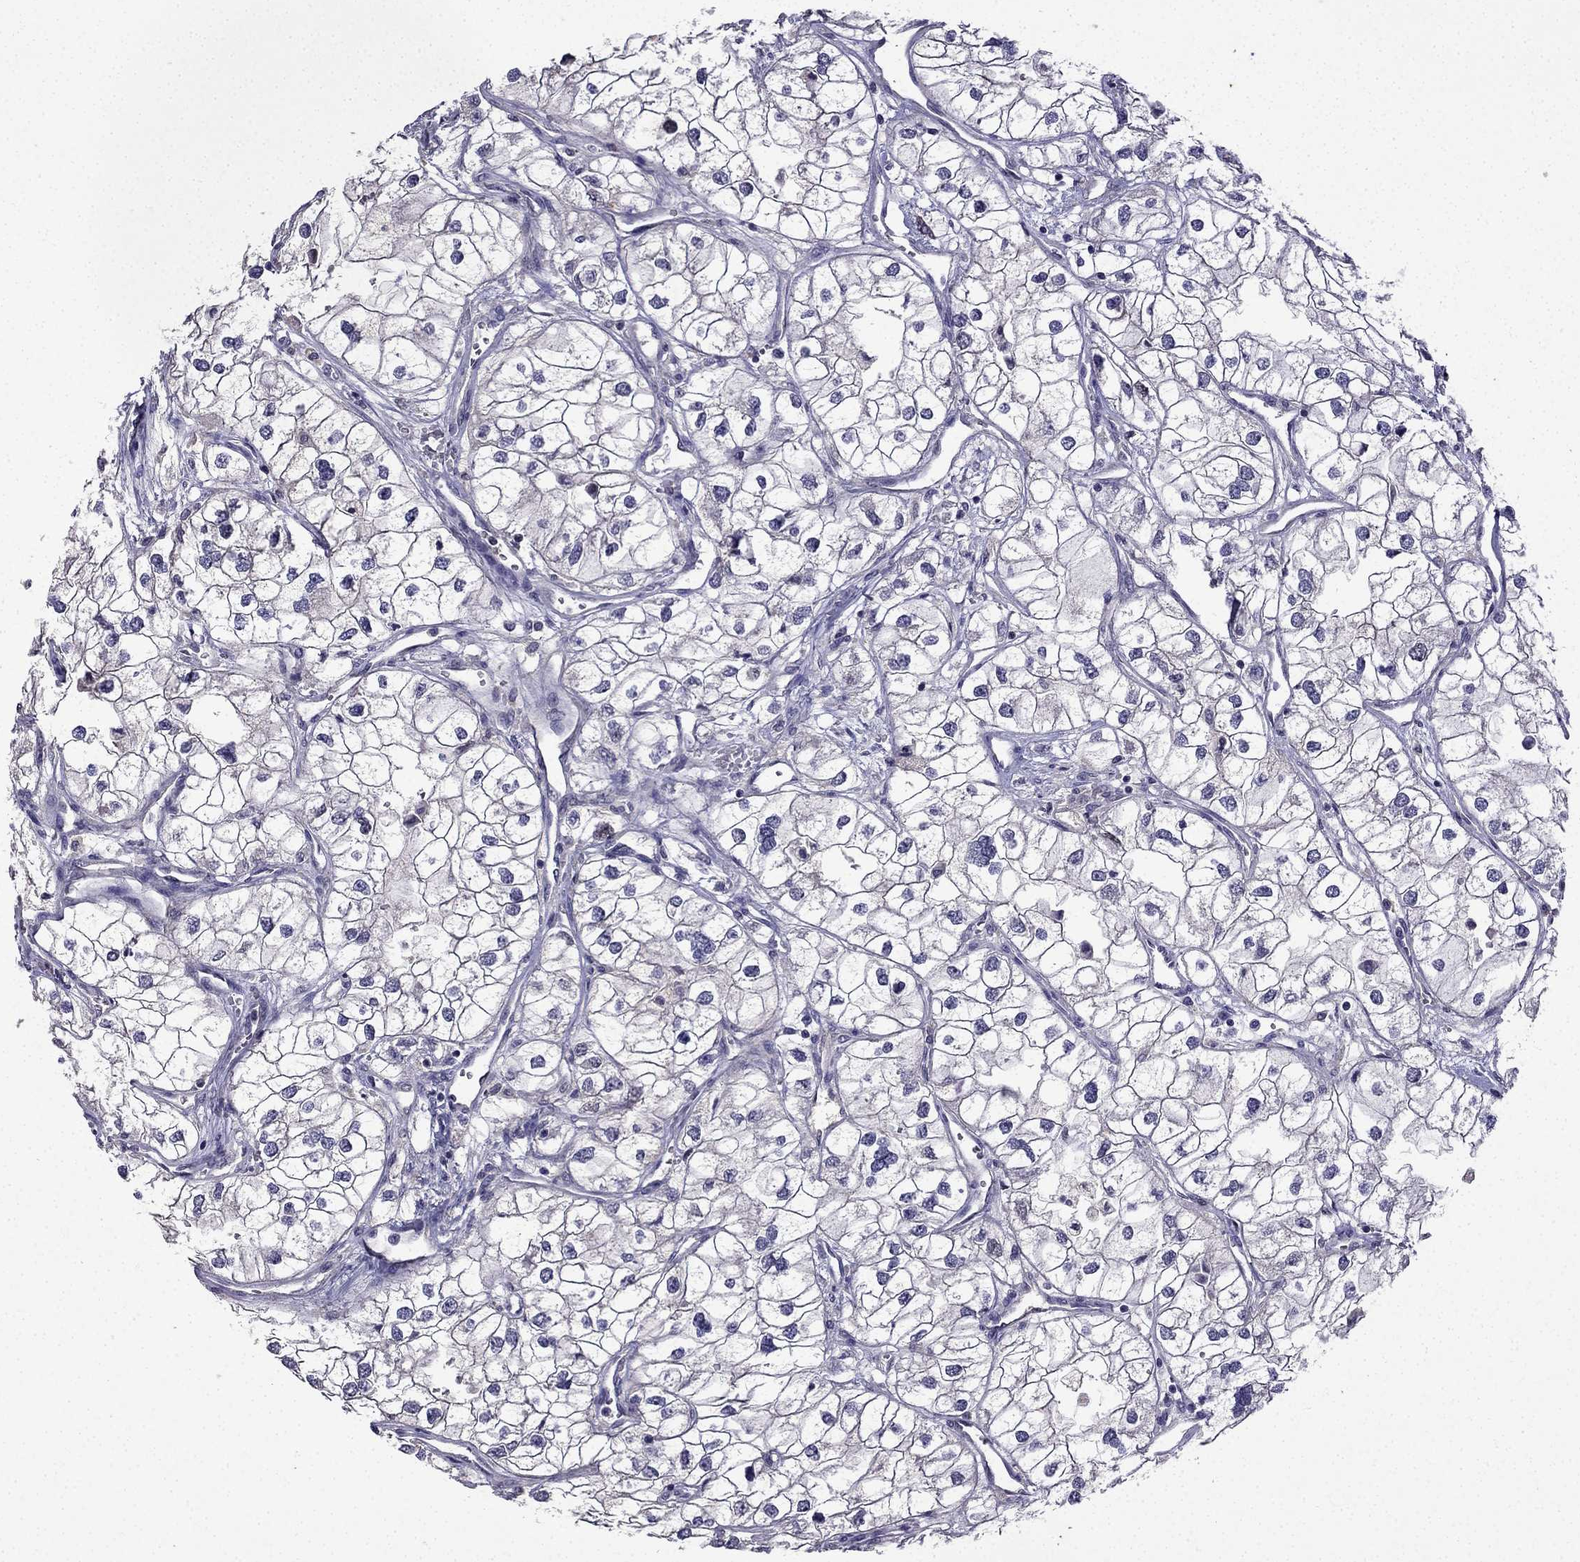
{"staining": {"intensity": "negative", "quantity": "none", "location": "none"}, "tissue": "renal cancer", "cell_type": "Tumor cells", "image_type": "cancer", "snomed": [{"axis": "morphology", "description": "Adenocarcinoma, NOS"}, {"axis": "topography", "description": "Kidney"}], "caption": "Immunohistochemical staining of human renal cancer exhibits no significant staining in tumor cells.", "gene": "UHRF1", "patient": {"sex": "male", "age": 59}}